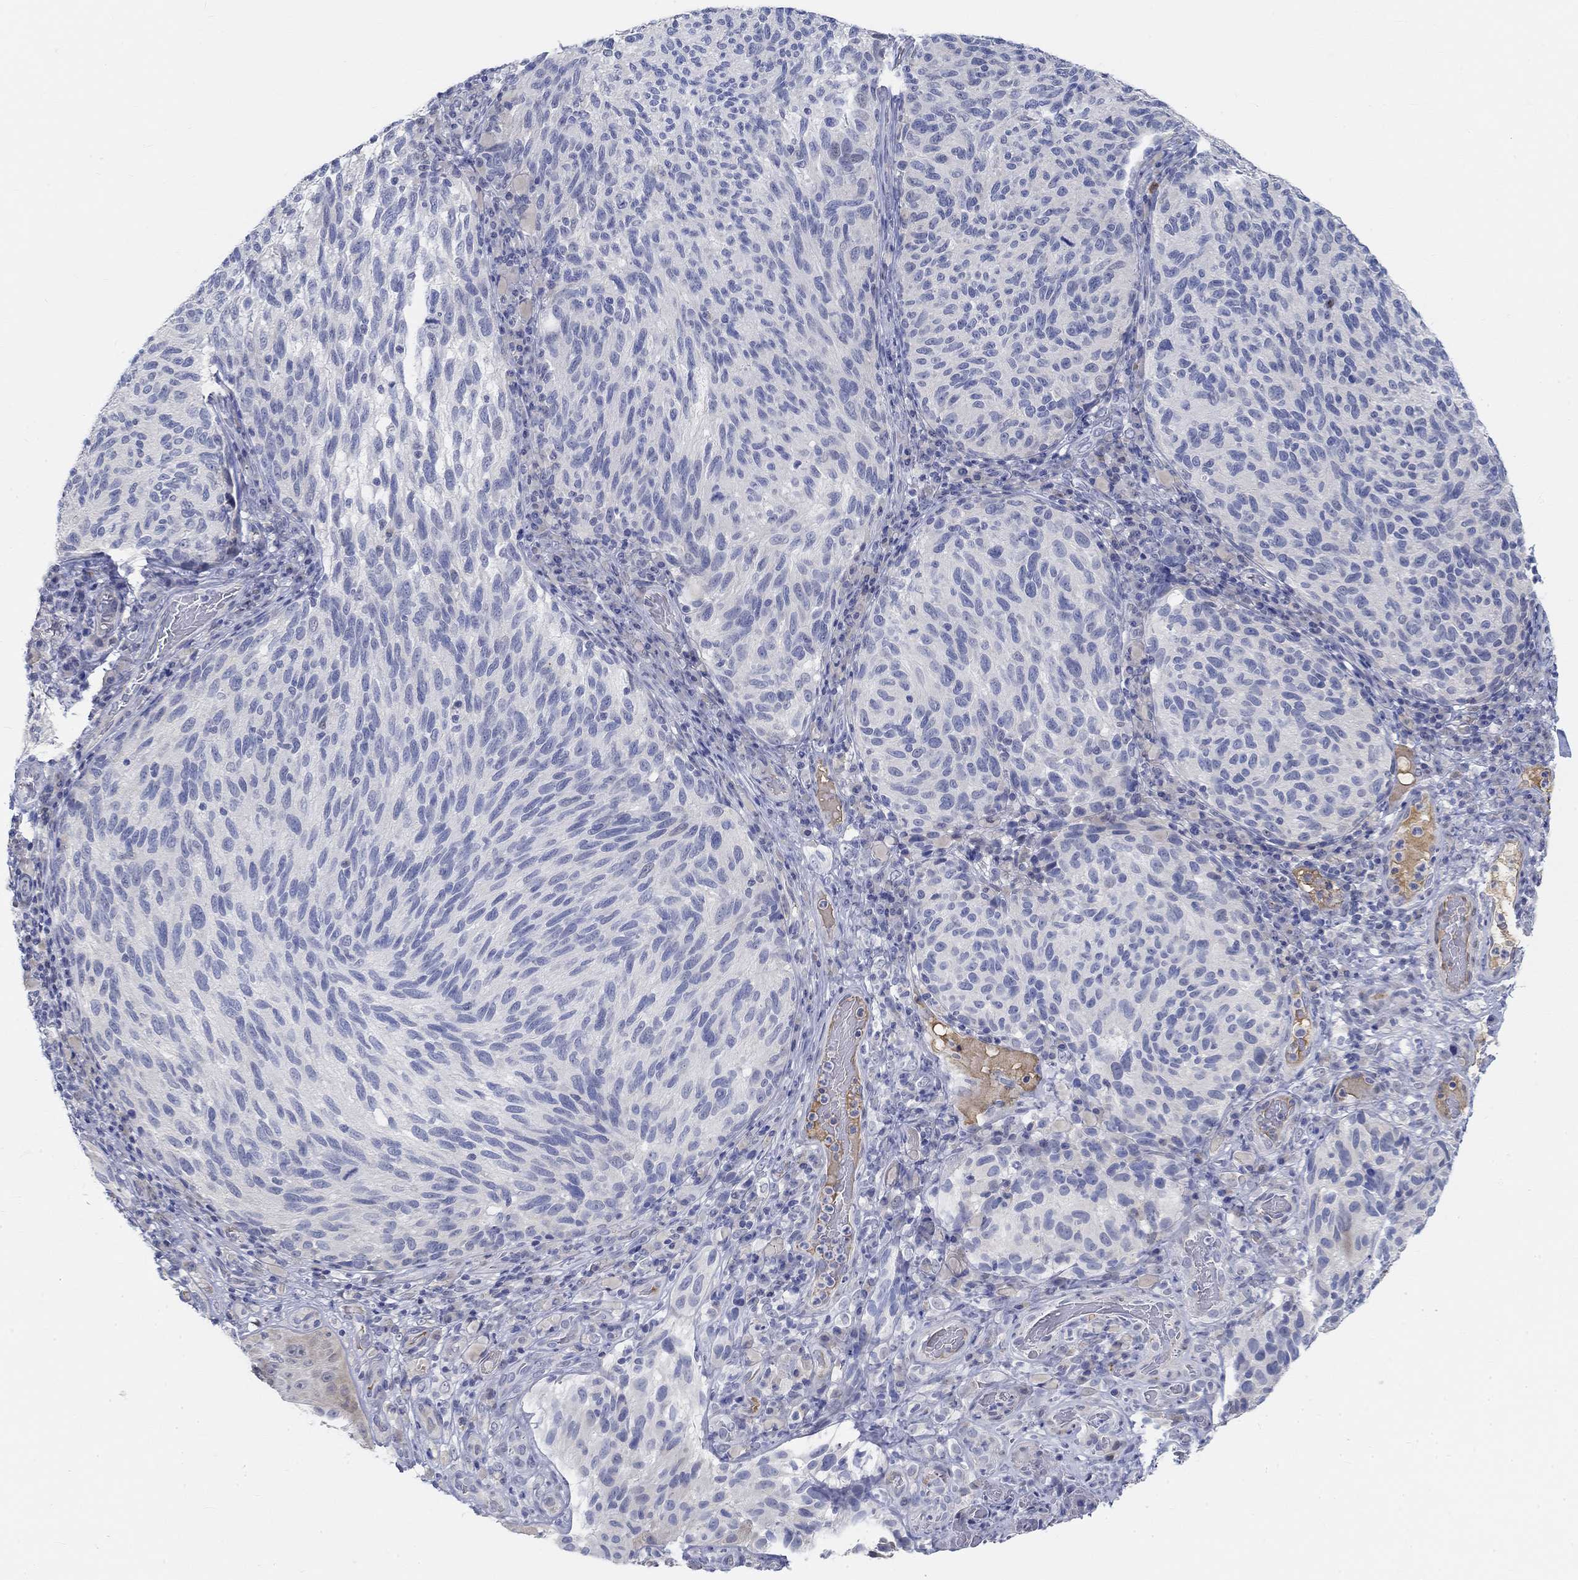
{"staining": {"intensity": "negative", "quantity": "none", "location": "none"}, "tissue": "melanoma", "cell_type": "Tumor cells", "image_type": "cancer", "snomed": [{"axis": "morphology", "description": "Malignant melanoma, NOS"}, {"axis": "topography", "description": "Skin"}], "caption": "Immunohistochemistry micrograph of malignant melanoma stained for a protein (brown), which exhibits no staining in tumor cells.", "gene": "SNTG2", "patient": {"sex": "female", "age": 73}}